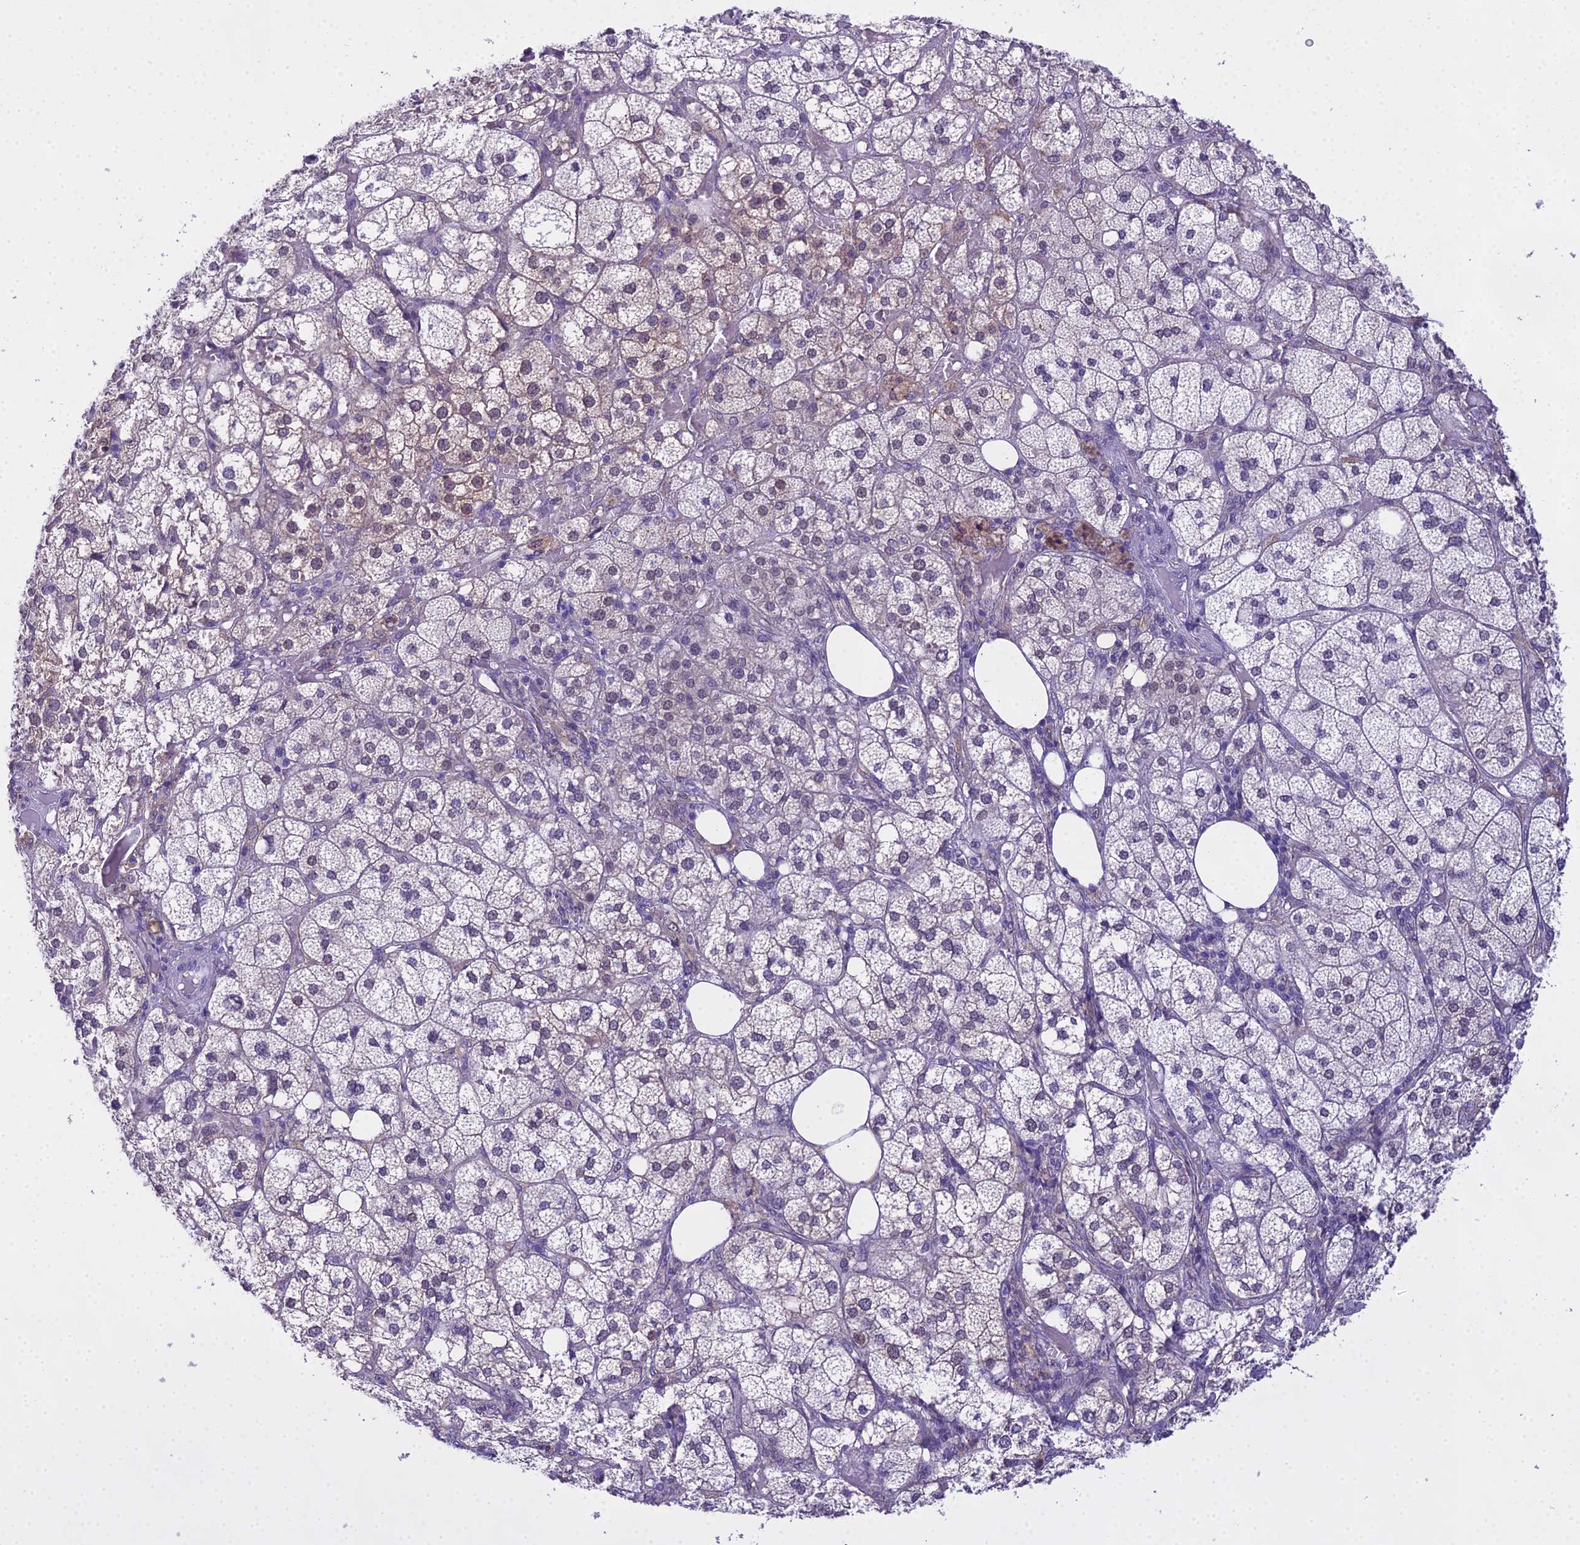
{"staining": {"intensity": "weak", "quantity": "<25%", "location": "nuclear"}, "tissue": "adrenal gland", "cell_type": "Glandular cells", "image_type": "normal", "snomed": [{"axis": "morphology", "description": "Normal tissue, NOS"}, {"axis": "topography", "description": "Adrenal gland"}], "caption": "This is a micrograph of immunohistochemistry (IHC) staining of benign adrenal gland, which shows no staining in glandular cells. (Brightfield microscopy of DAB (3,3'-diaminobenzidine) IHC at high magnification).", "gene": "MAT2A", "patient": {"sex": "female", "age": 61}}